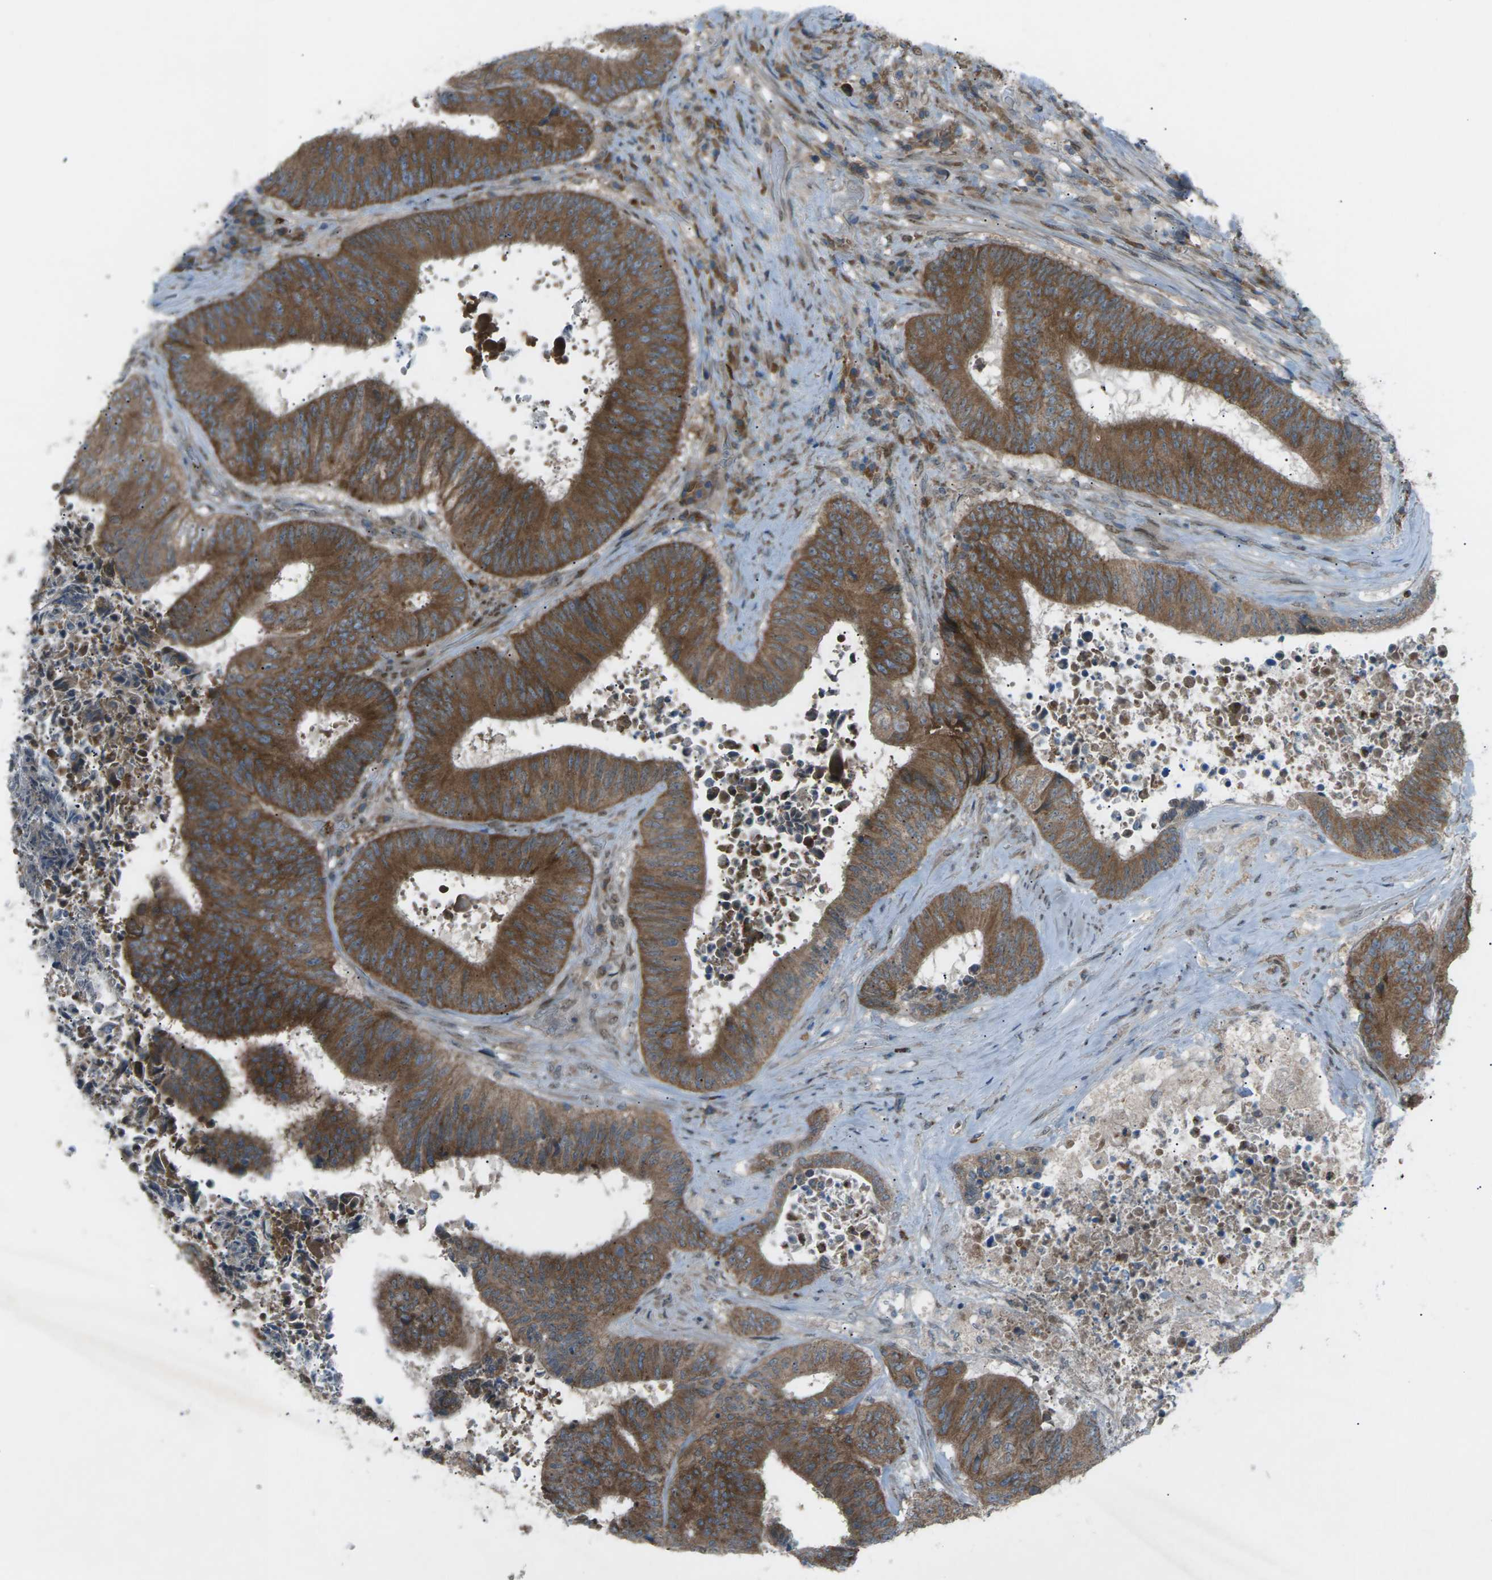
{"staining": {"intensity": "strong", "quantity": ">75%", "location": "cytoplasmic/membranous"}, "tissue": "colorectal cancer", "cell_type": "Tumor cells", "image_type": "cancer", "snomed": [{"axis": "morphology", "description": "Adenocarcinoma, NOS"}, {"axis": "topography", "description": "Rectum"}], "caption": "Immunohistochemical staining of human colorectal cancer exhibits strong cytoplasmic/membranous protein staining in approximately >75% of tumor cells.", "gene": "DYRK1A", "patient": {"sex": "male", "age": 72}}